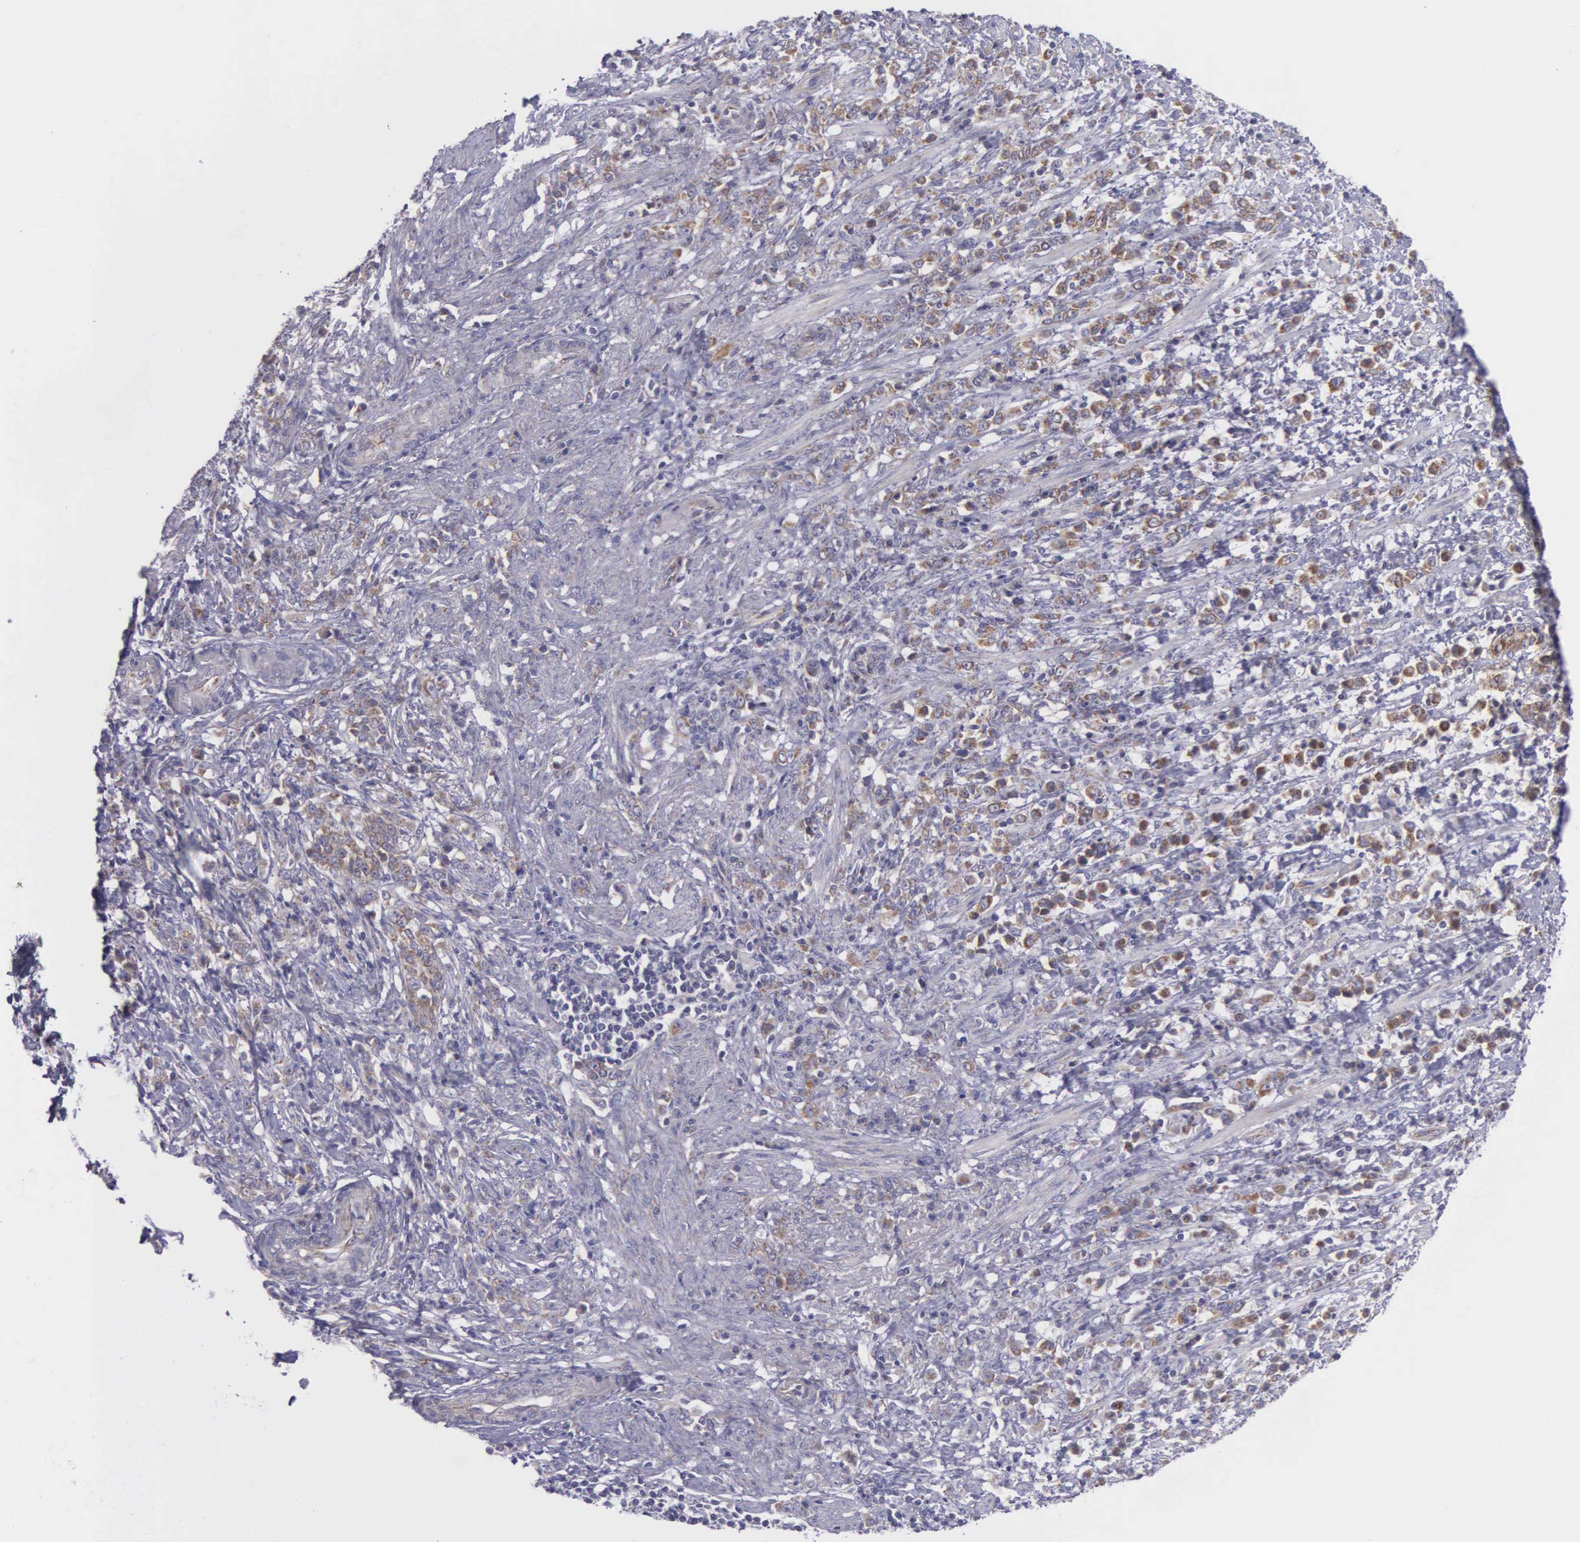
{"staining": {"intensity": "weak", "quantity": "25%-75%", "location": "cytoplasmic/membranous"}, "tissue": "stomach cancer", "cell_type": "Tumor cells", "image_type": "cancer", "snomed": [{"axis": "morphology", "description": "Adenocarcinoma, NOS"}, {"axis": "topography", "description": "Stomach, lower"}], "caption": "Brown immunohistochemical staining in human adenocarcinoma (stomach) reveals weak cytoplasmic/membranous expression in about 25%-75% of tumor cells. (DAB IHC with brightfield microscopy, high magnification).", "gene": "SYNJ2BP", "patient": {"sex": "male", "age": 88}}